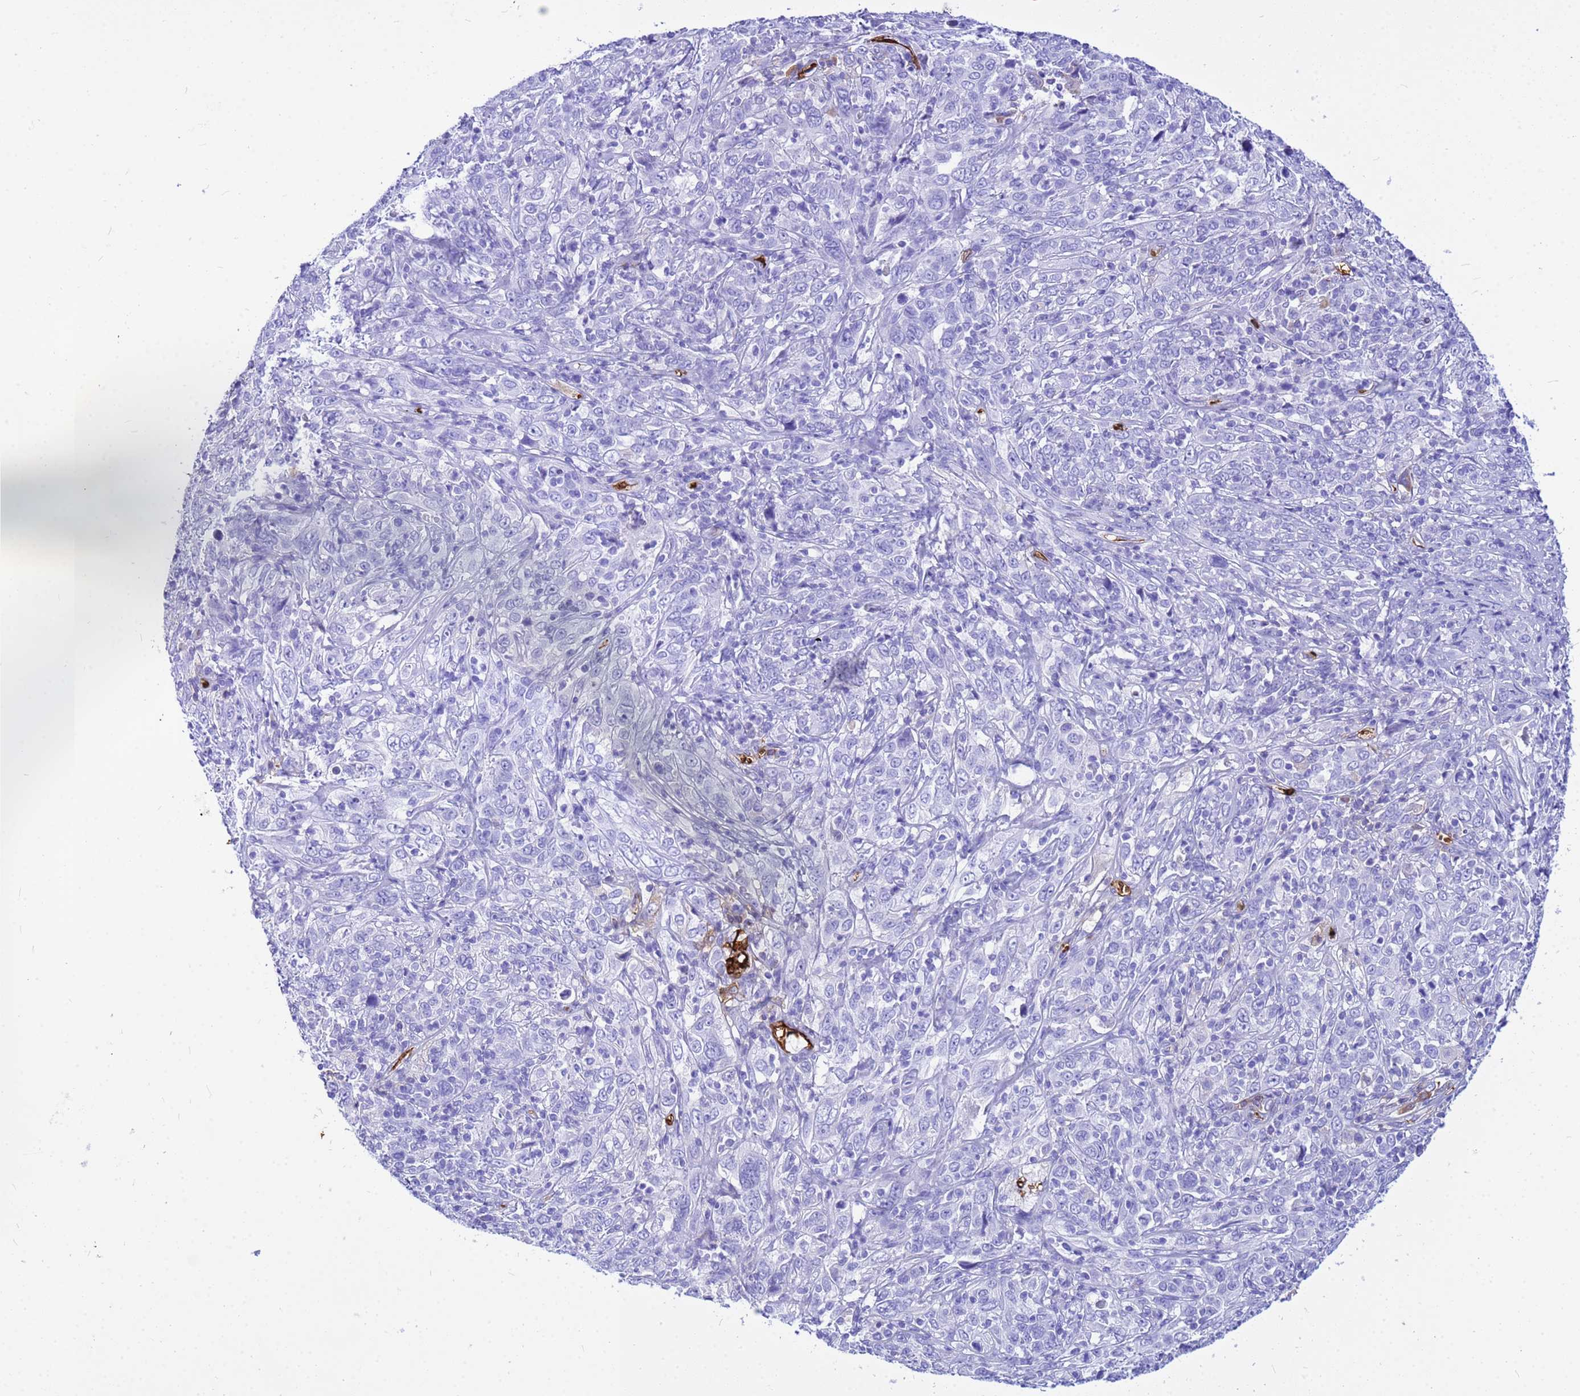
{"staining": {"intensity": "negative", "quantity": "none", "location": "none"}, "tissue": "cervical cancer", "cell_type": "Tumor cells", "image_type": "cancer", "snomed": [{"axis": "morphology", "description": "Squamous cell carcinoma, NOS"}, {"axis": "topography", "description": "Cervix"}], "caption": "Squamous cell carcinoma (cervical) was stained to show a protein in brown. There is no significant positivity in tumor cells. Brightfield microscopy of immunohistochemistry (IHC) stained with DAB (brown) and hematoxylin (blue), captured at high magnification.", "gene": "HBA2", "patient": {"sex": "female", "age": 46}}